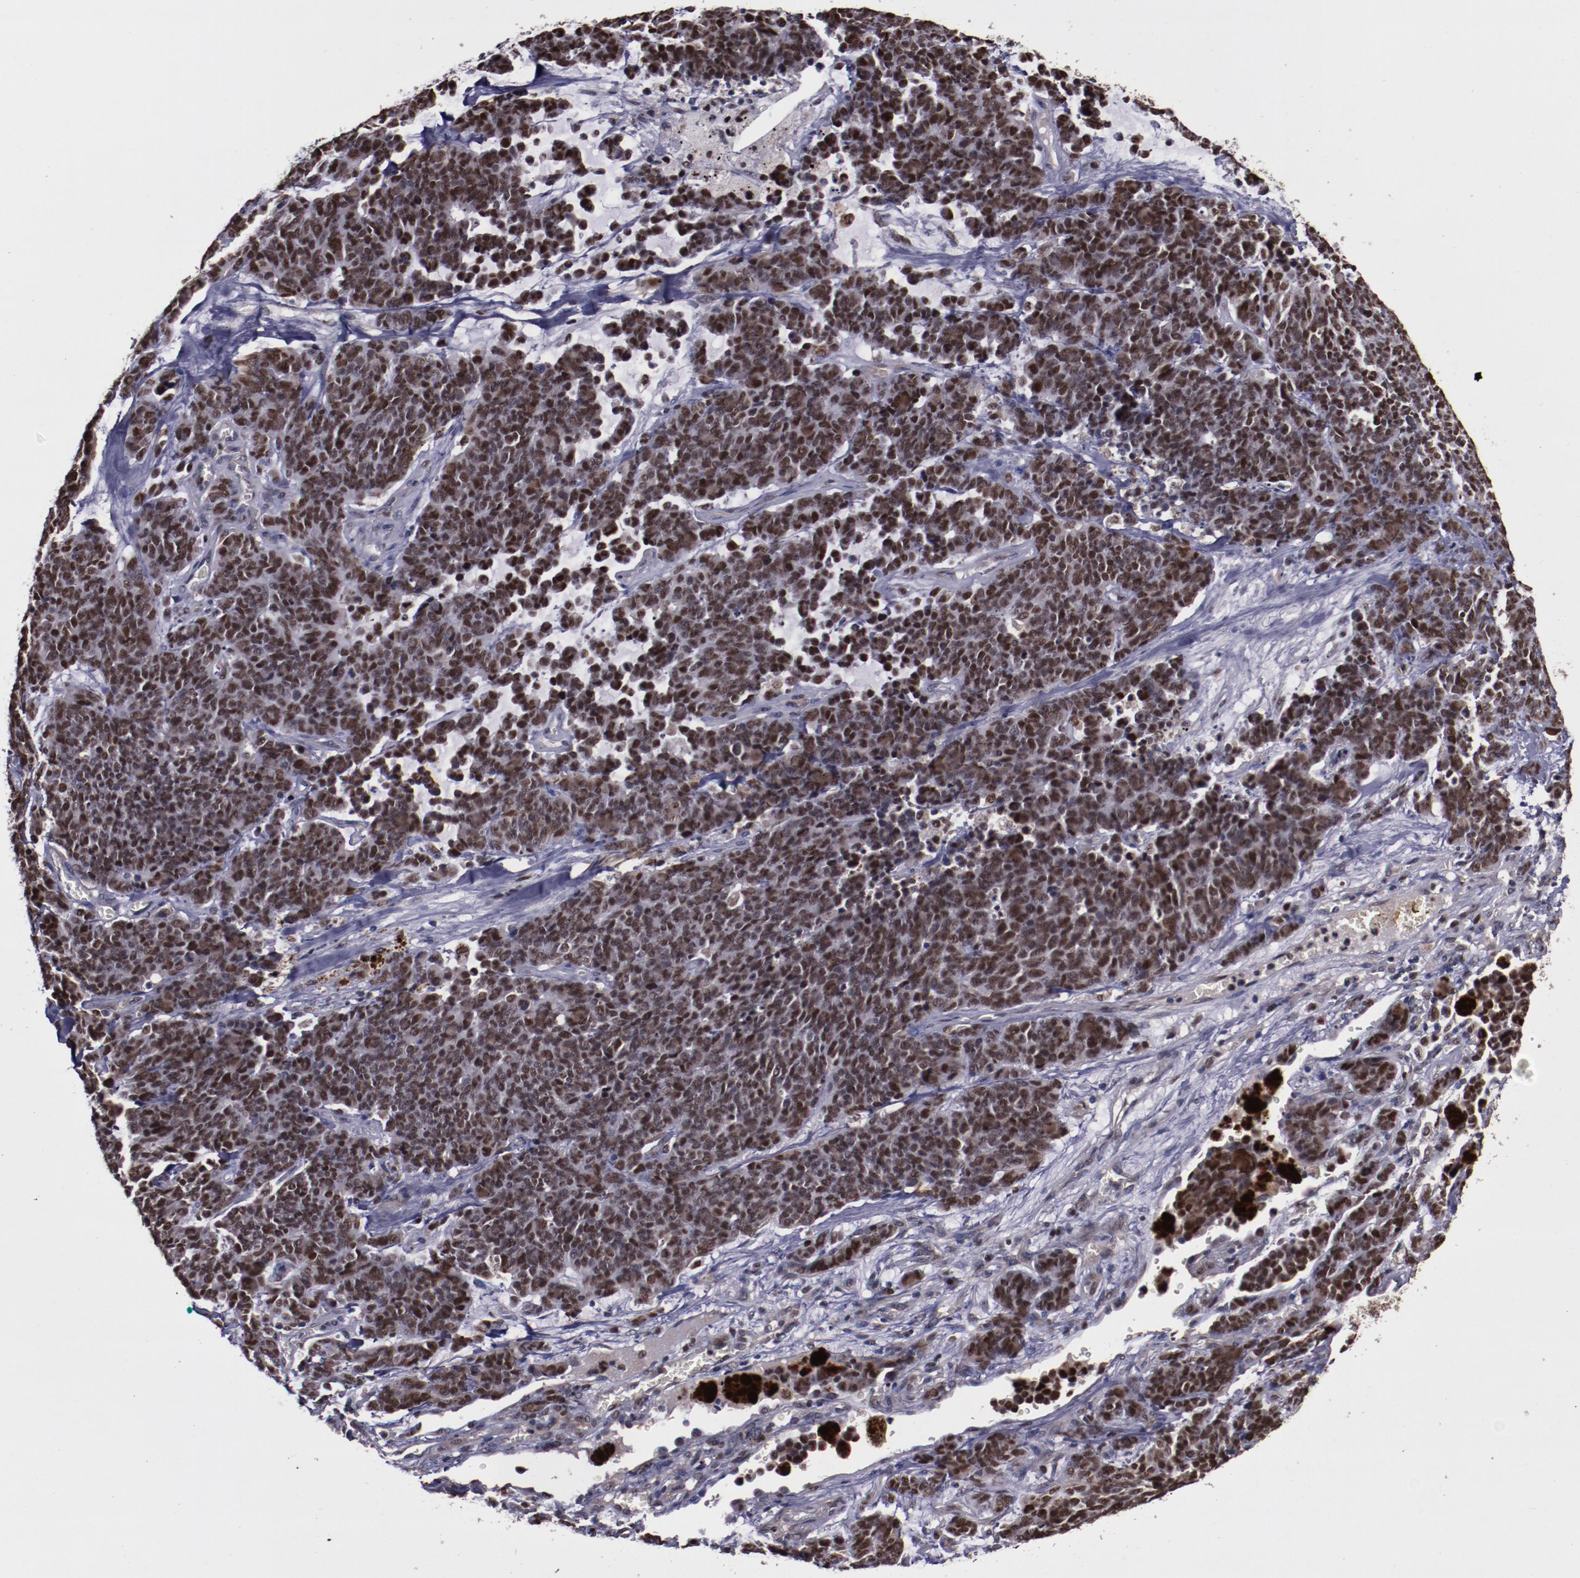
{"staining": {"intensity": "strong", "quantity": ">75%", "location": "nuclear"}, "tissue": "lung cancer", "cell_type": "Tumor cells", "image_type": "cancer", "snomed": [{"axis": "morphology", "description": "Neoplasm, malignant, NOS"}, {"axis": "topography", "description": "Lung"}], "caption": "Immunohistochemical staining of lung neoplasm (malignant) exhibits high levels of strong nuclear positivity in about >75% of tumor cells. Using DAB (3,3'-diaminobenzidine) (brown) and hematoxylin (blue) stains, captured at high magnification using brightfield microscopy.", "gene": "CHEK2", "patient": {"sex": "female", "age": 58}}